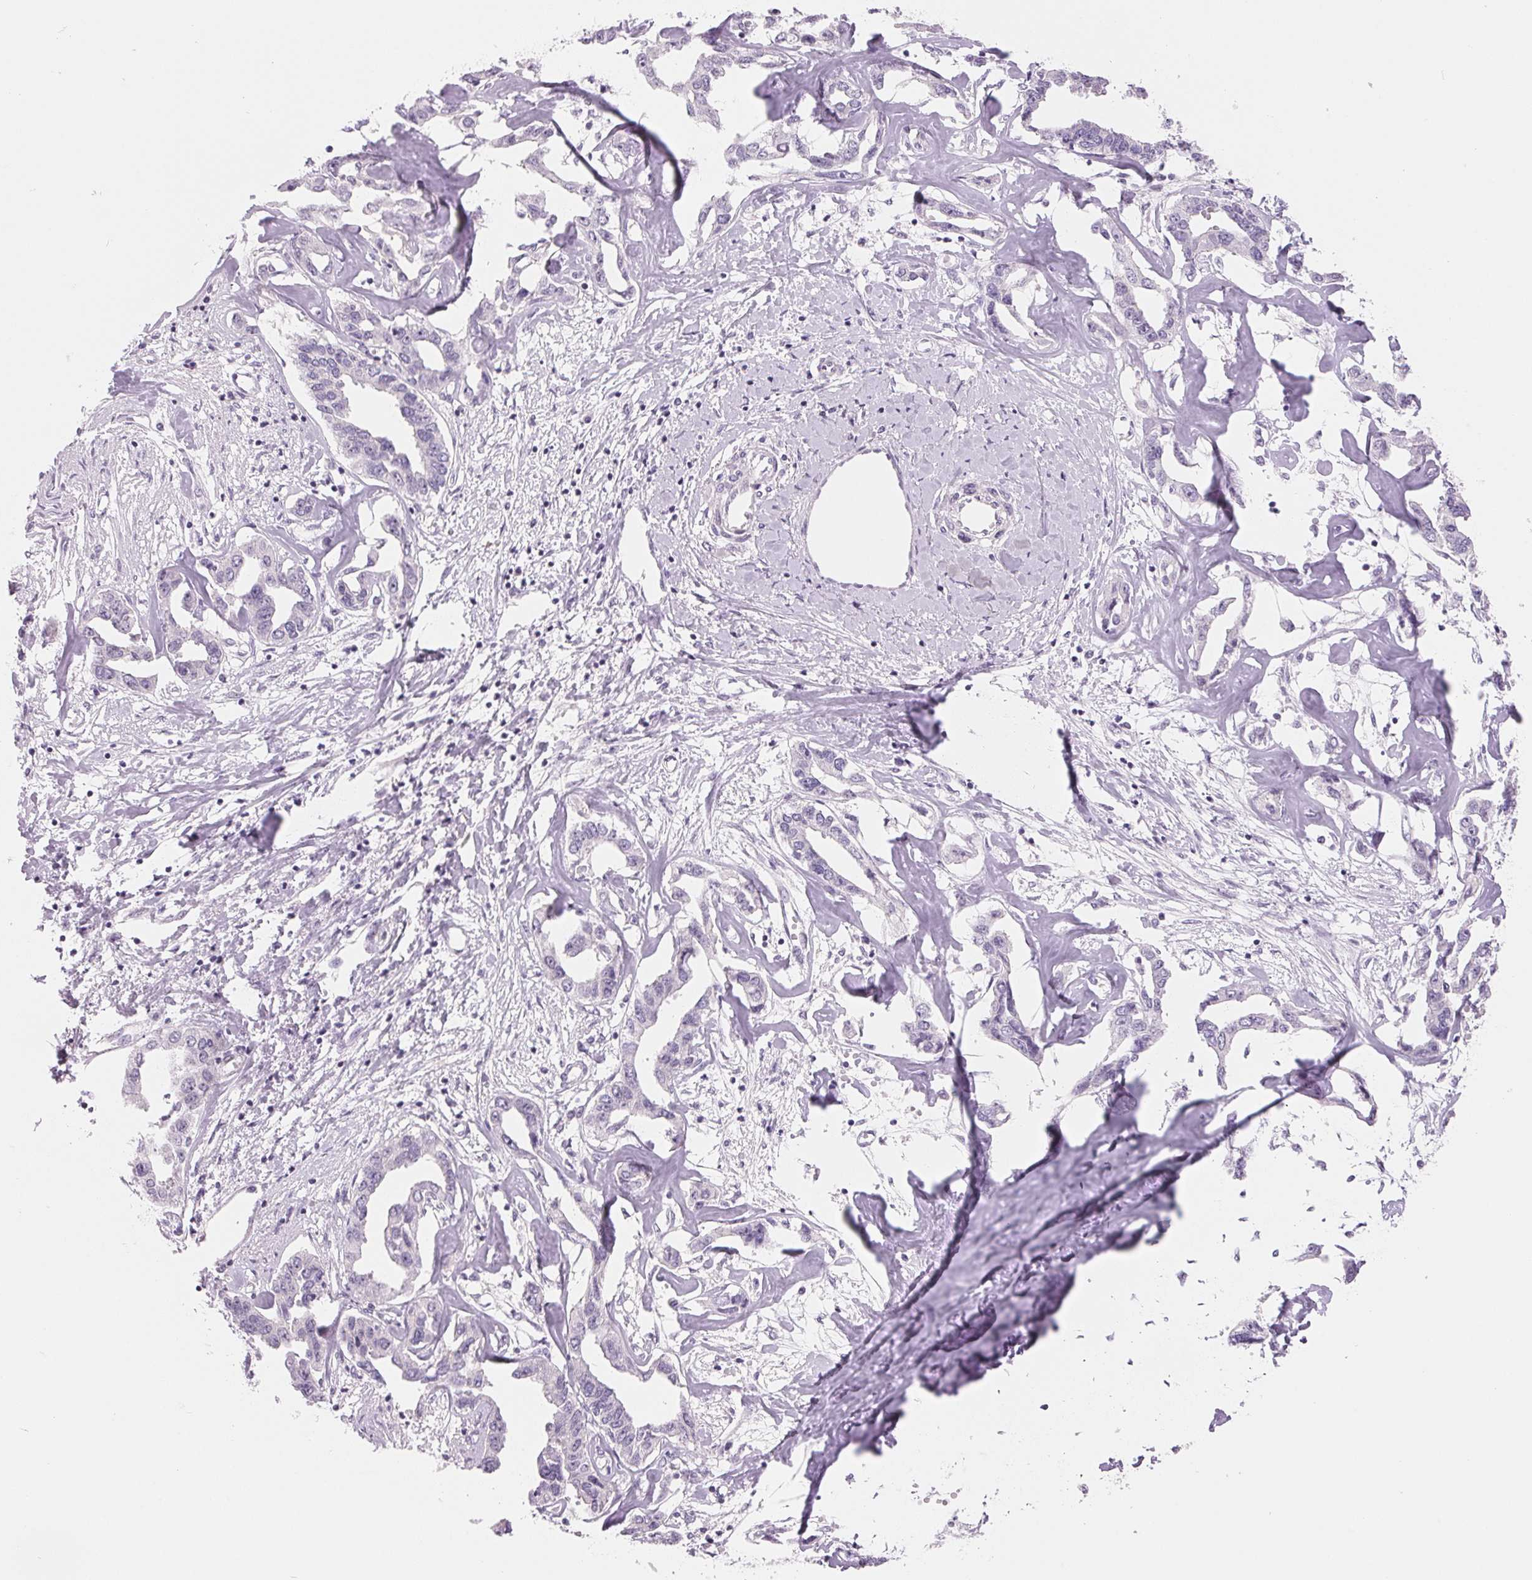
{"staining": {"intensity": "negative", "quantity": "none", "location": "none"}, "tissue": "liver cancer", "cell_type": "Tumor cells", "image_type": "cancer", "snomed": [{"axis": "morphology", "description": "Cholangiocarcinoma"}, {"axis": "topography", "description": "Liver"}], "caption": "This is an IHC micrograph of liver cancer. There is no expression in tumor cells.", "gene": "CCDC168", "patient": {"sex": "male", "age": 59}}